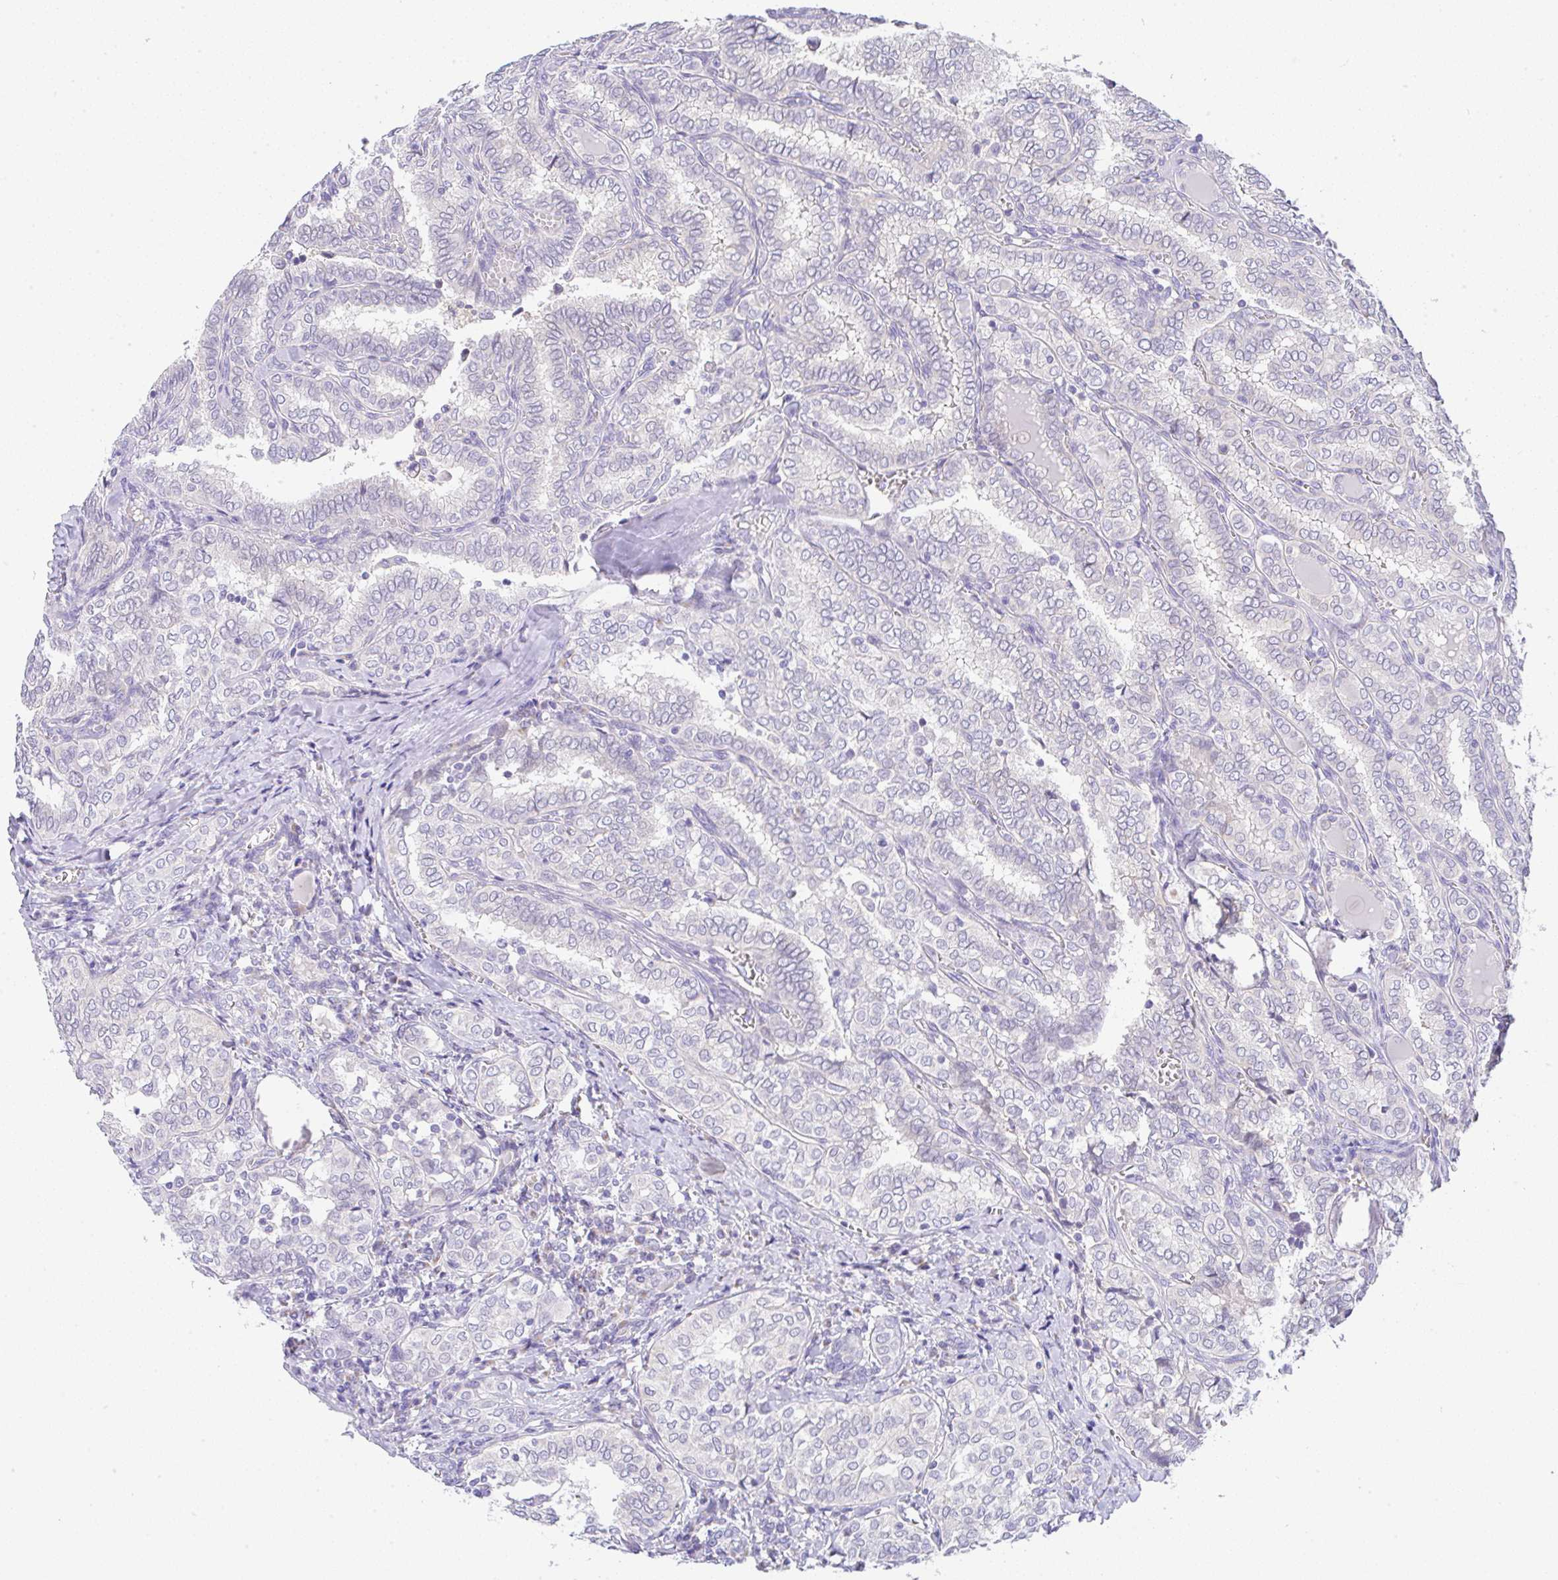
{"staining": {"intensity": "negative", "quantity": "none", "location": "none"}, "tissue": "thyroid cancer", "cell_type": "Tumor cells", "image_type": "cancer", "snomed": [{"axis": "morphology", "description": "Papillary adenocarcinoma, NOS"}, {"axis": "topography", "description": "Thyroid gland"}], "caption": "DAB immunohistochemical staining of human thyroid cancer reveals no significant staining in tumor cells. (DAB (3,3'-diaminobenzidine) immunohistochemistry (IHC) with hematoxylin counter stain).", "gene": "SERPINE3", "patient": {"sex": "female", "age": 30}}